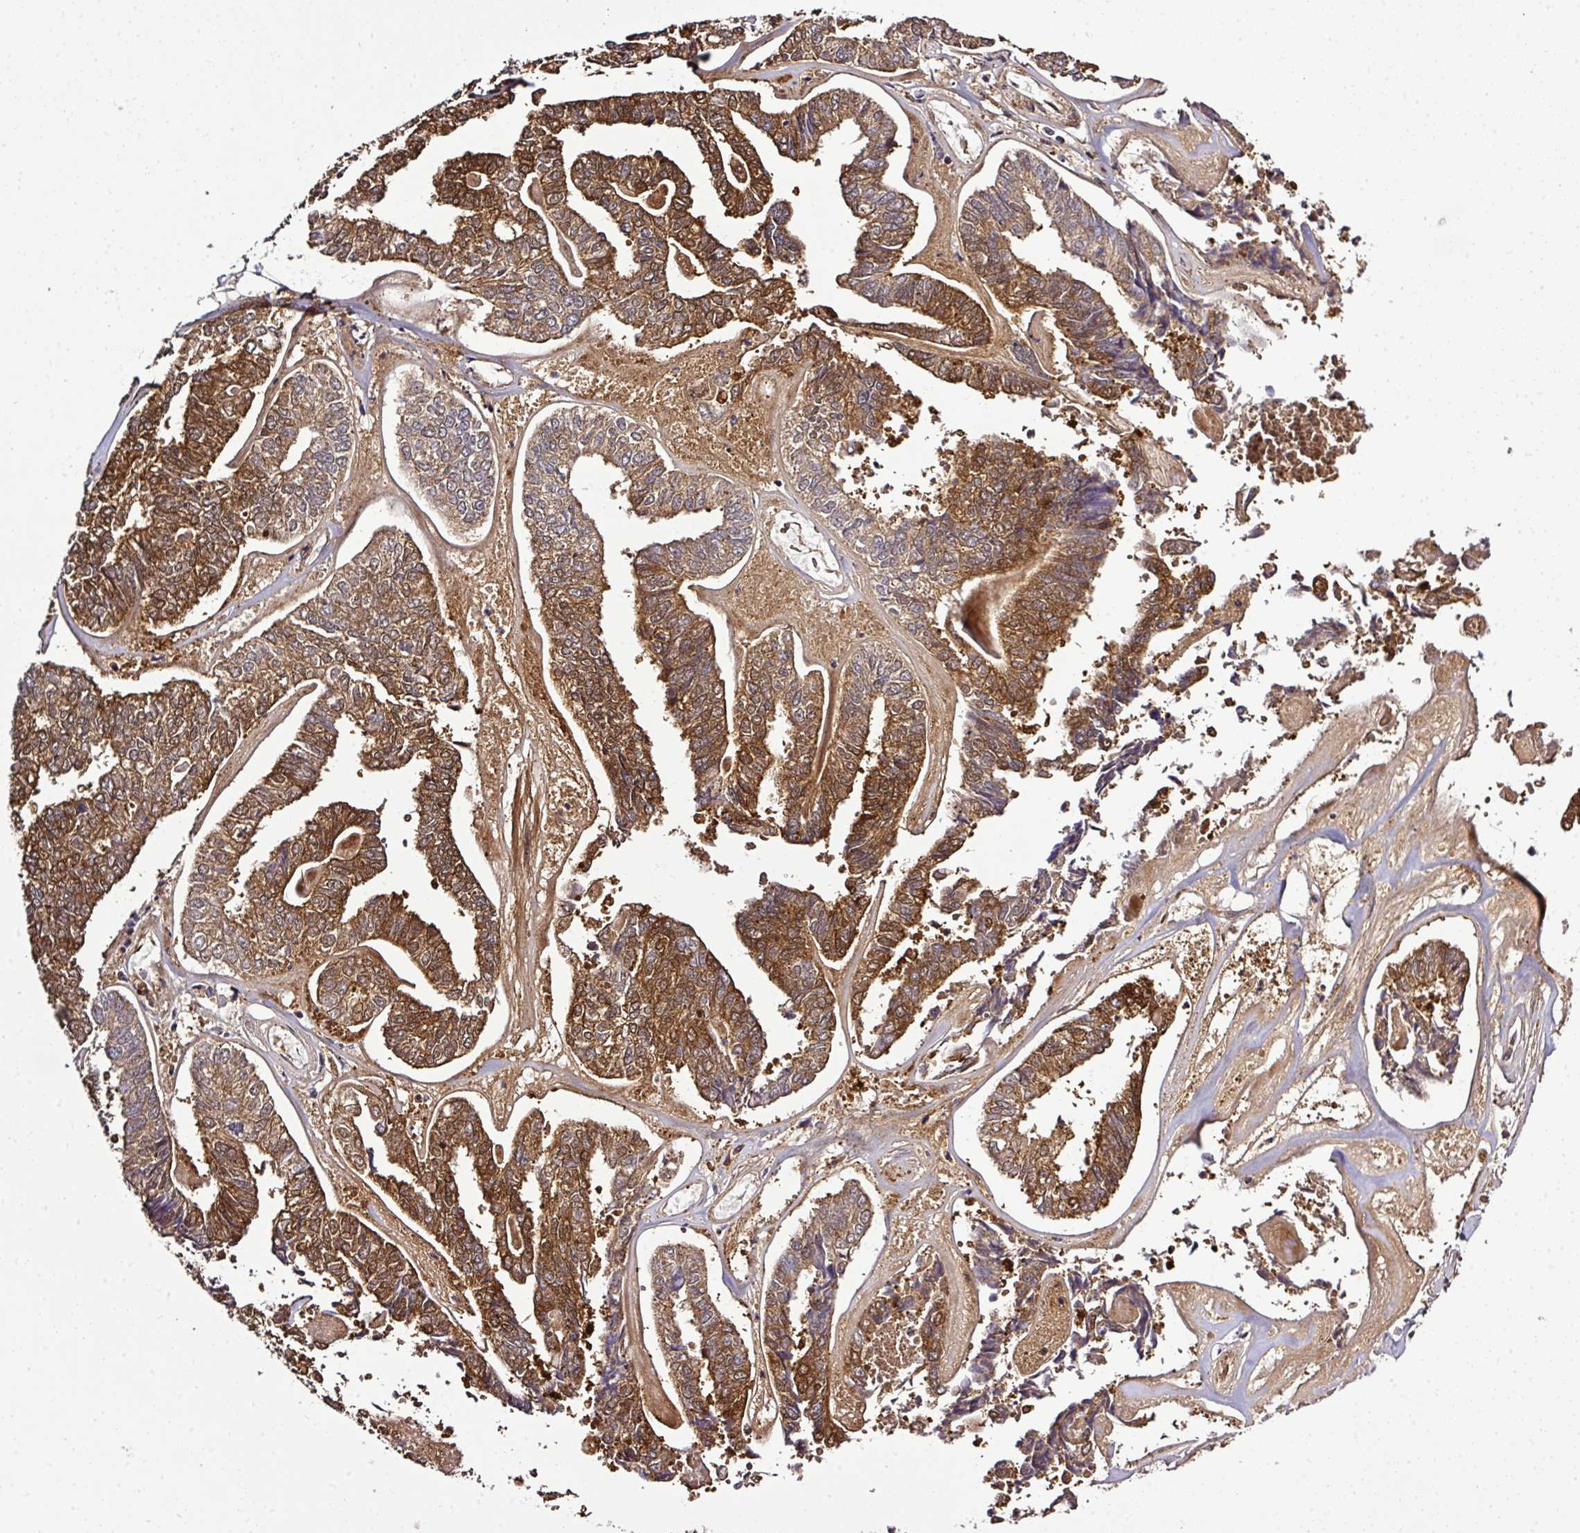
{"staining": {"intensity": "moderate", "quantity": "25%-75%", "location": "cytoplasmic/membranous"}, "tissue": "endometrial cancer", "cell_type": "Tumor cells", "image_type": "cancer", "snomed": [{"axis": "morphology", "description": "Adenocarcinoma, NOS"}, {"axis": "topography", "description": "Endometrium"}], "caption": "This is a micrograph of immunohistochemistry (IHC) staining of endometrial cancer, which shows moderate expression in the cytoplasmic/membranous of tumor cells.", "gene": "TMEM107", "patient": {"sex": "female", "age": 73}}